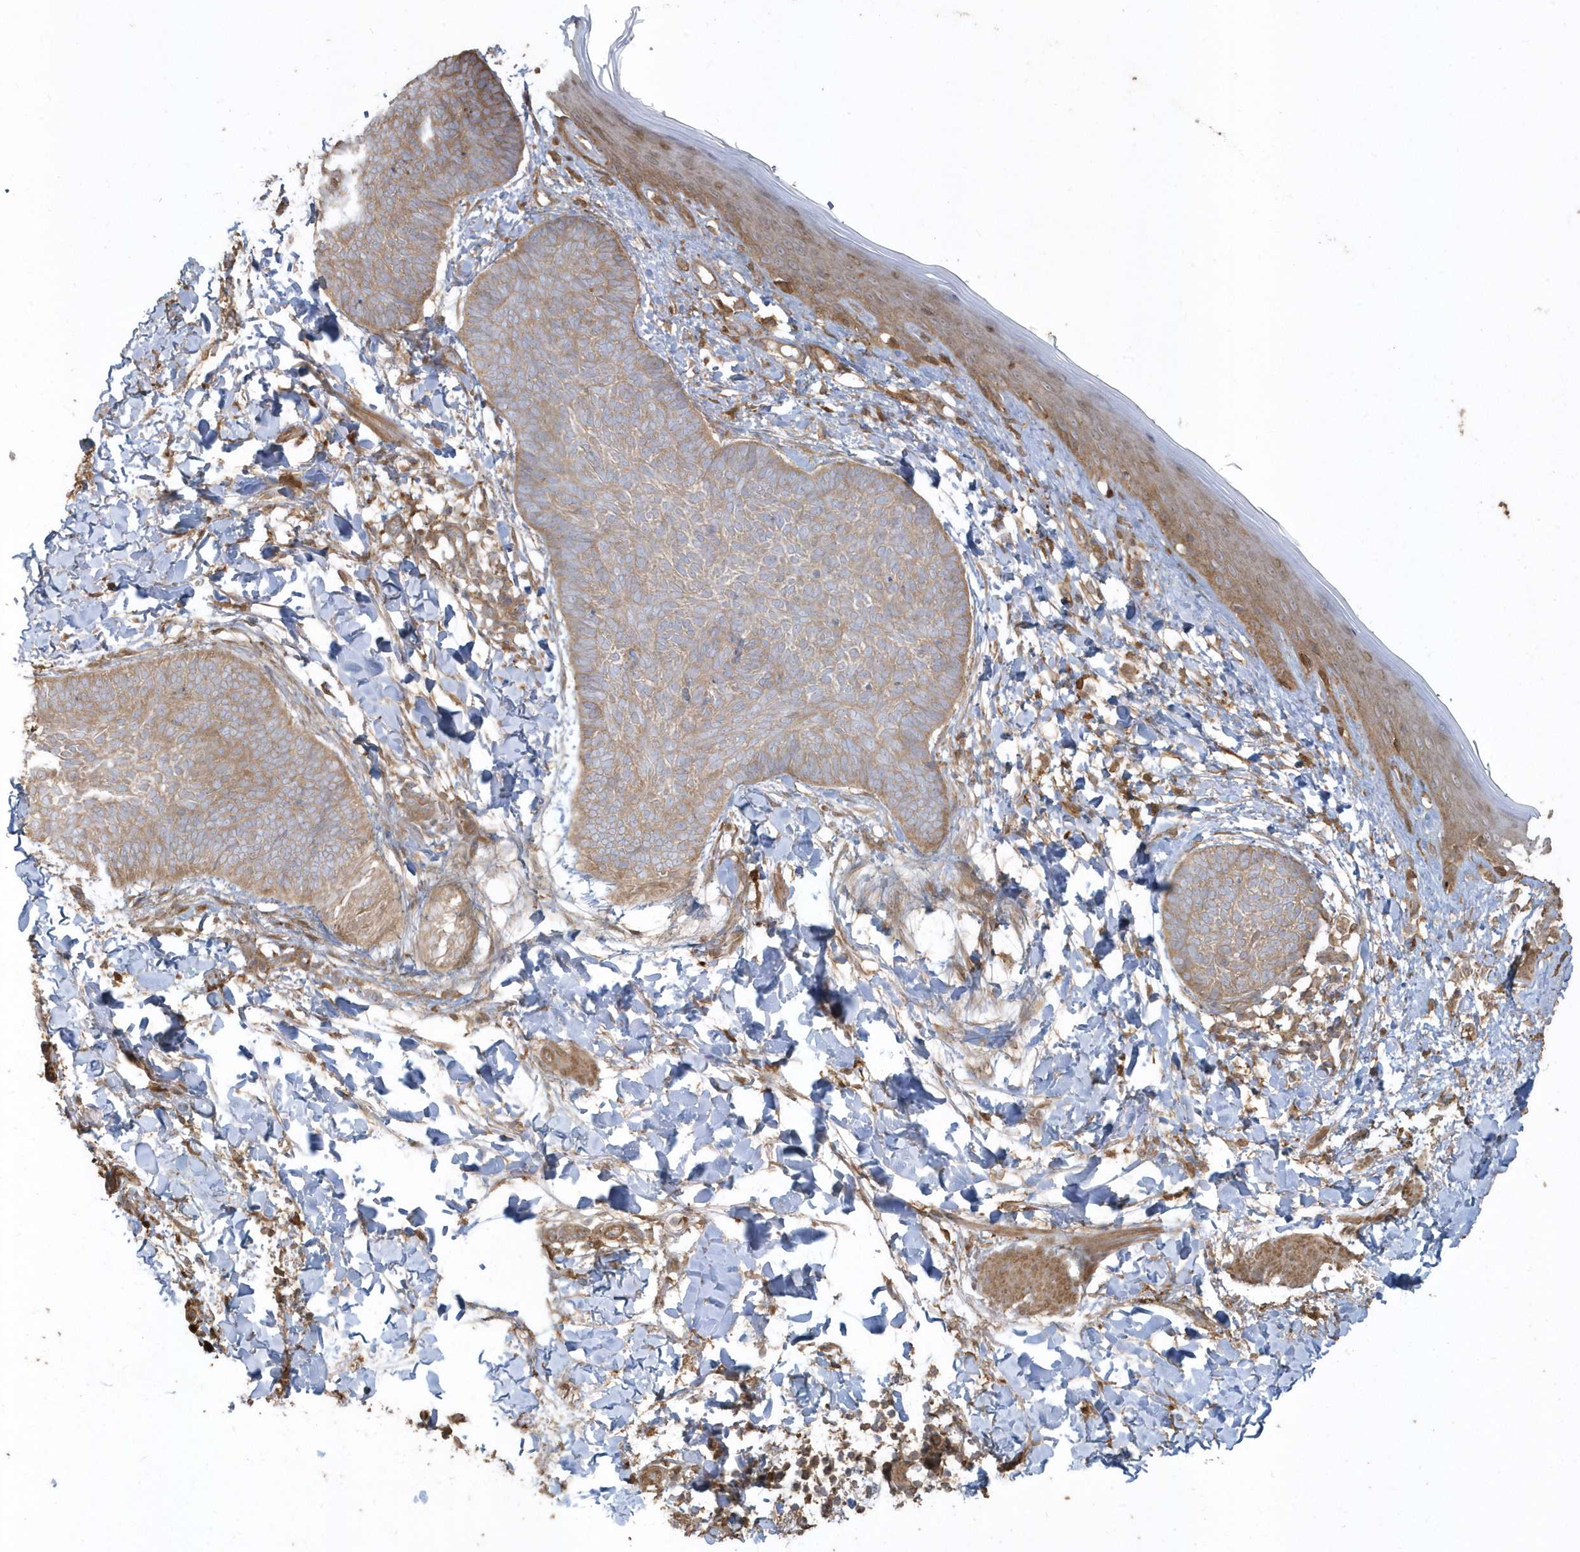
{"staining": {"intensity": "moderate", "quantity": ">75%", "location": "cytoplasmic/membranous"}, "tissue": "skin cancer", "cell_type": "Tumor cells", "image_type": "cancer", "snomed": [{"axis": "morphology", "description": "Normal tissue, NOS"}, {"axis": "morphology", "description": "Basal cell carcinoma"}, {"axis": "topography", "description": "Skin"}], "caption": "This photomicrograph reveals skin cancer stained with IHC to label a protein in brown. The cytoplasmic/membranous of tumor cells show moderate positivity for the protein. Nuclei are counter-stained blue.", "gene": "HNMT", "patient": {"sex": "male", "age": 50}}